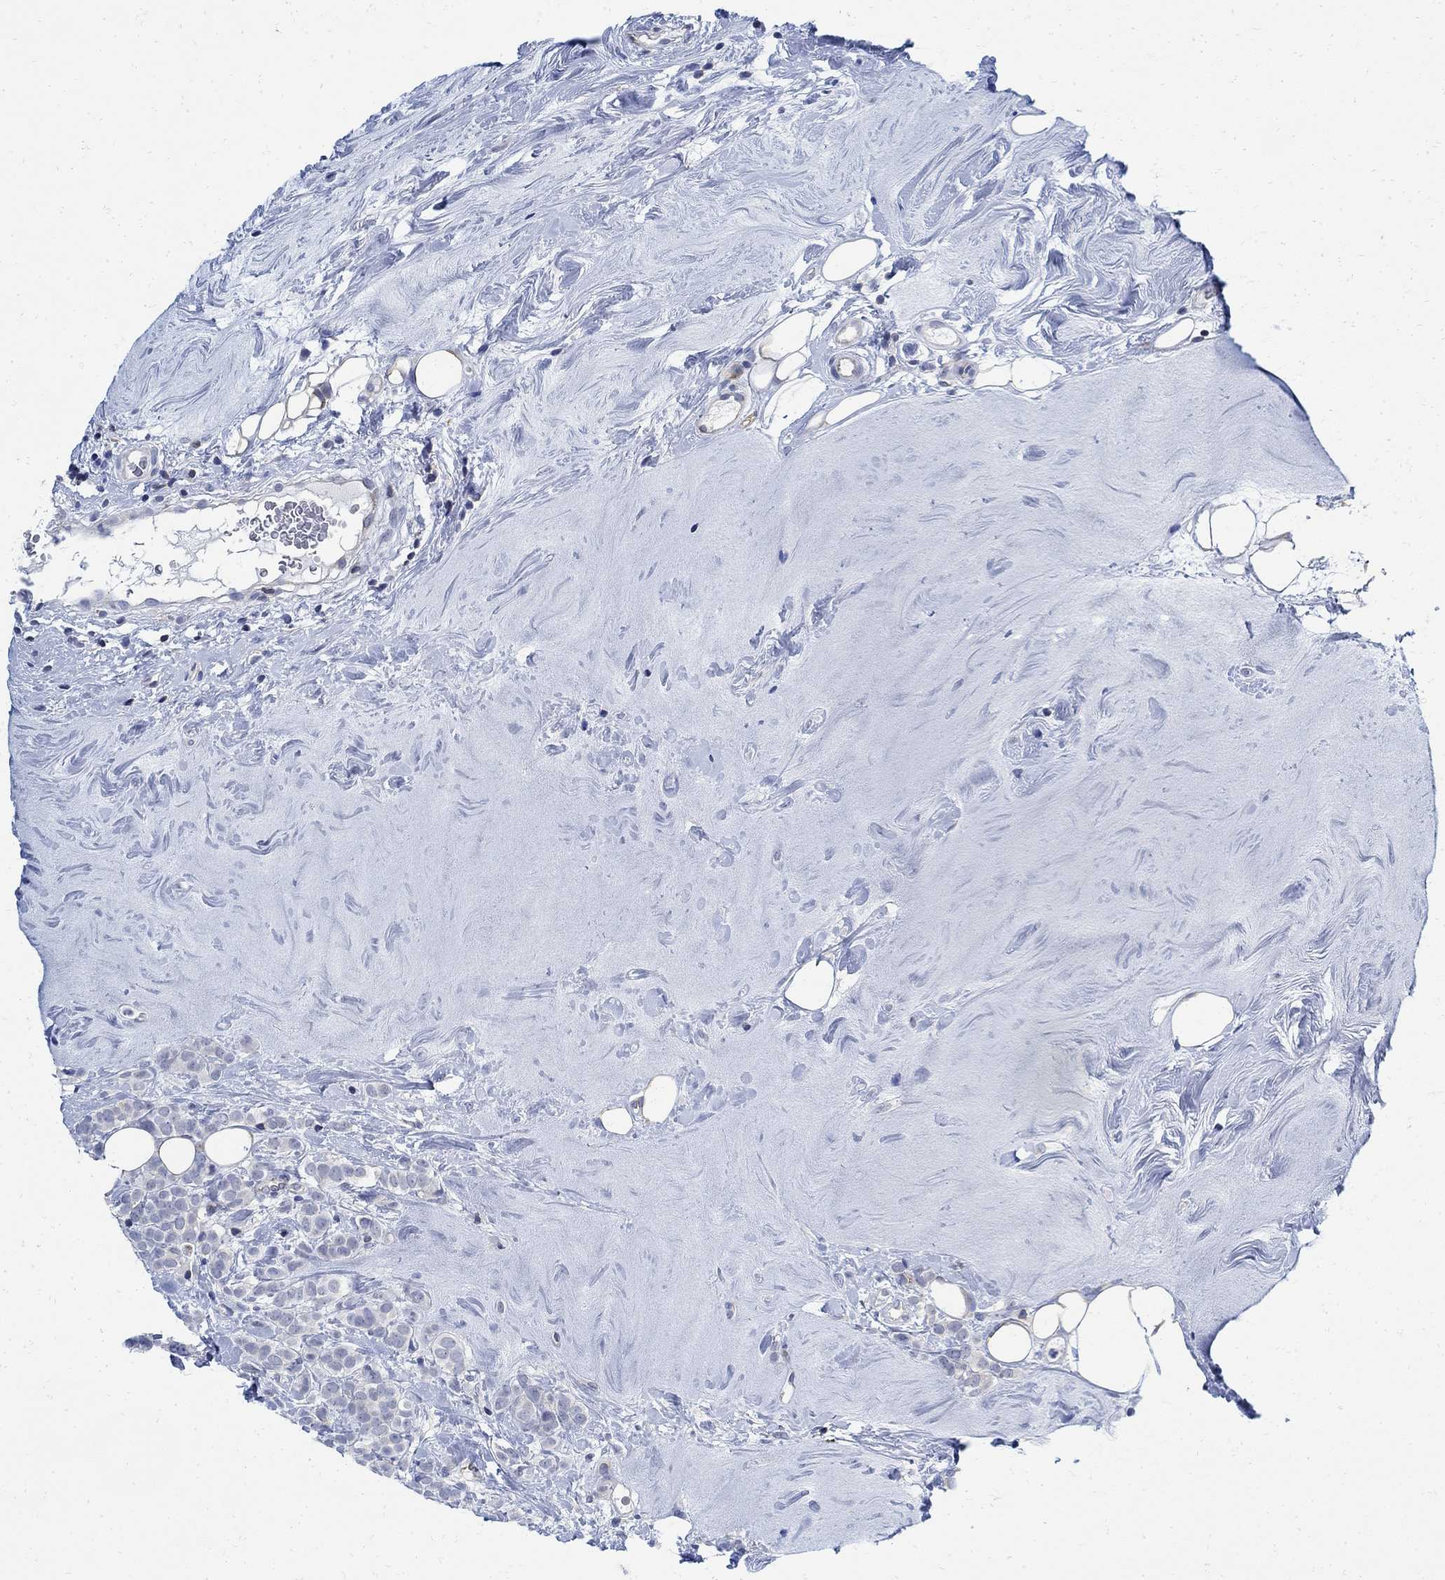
{"staining": {"intensity": "negative", "quantity": "none", "location": "none"}, "tissue": "breast cancer", "cell_type": "Tumor cells", "image_type": "cancer", "snomed": [{"axis": "morphology", "description": "Lobular carcinoma"}, {"axis": "topography", "description": "Breast"}], "caption": "Human breast lobular carcinoma stained for a protein using IHC exhibits no expression in tumor cells.", "gene": "PHF21B", "patient": {"sex": "female", "age": 49}}